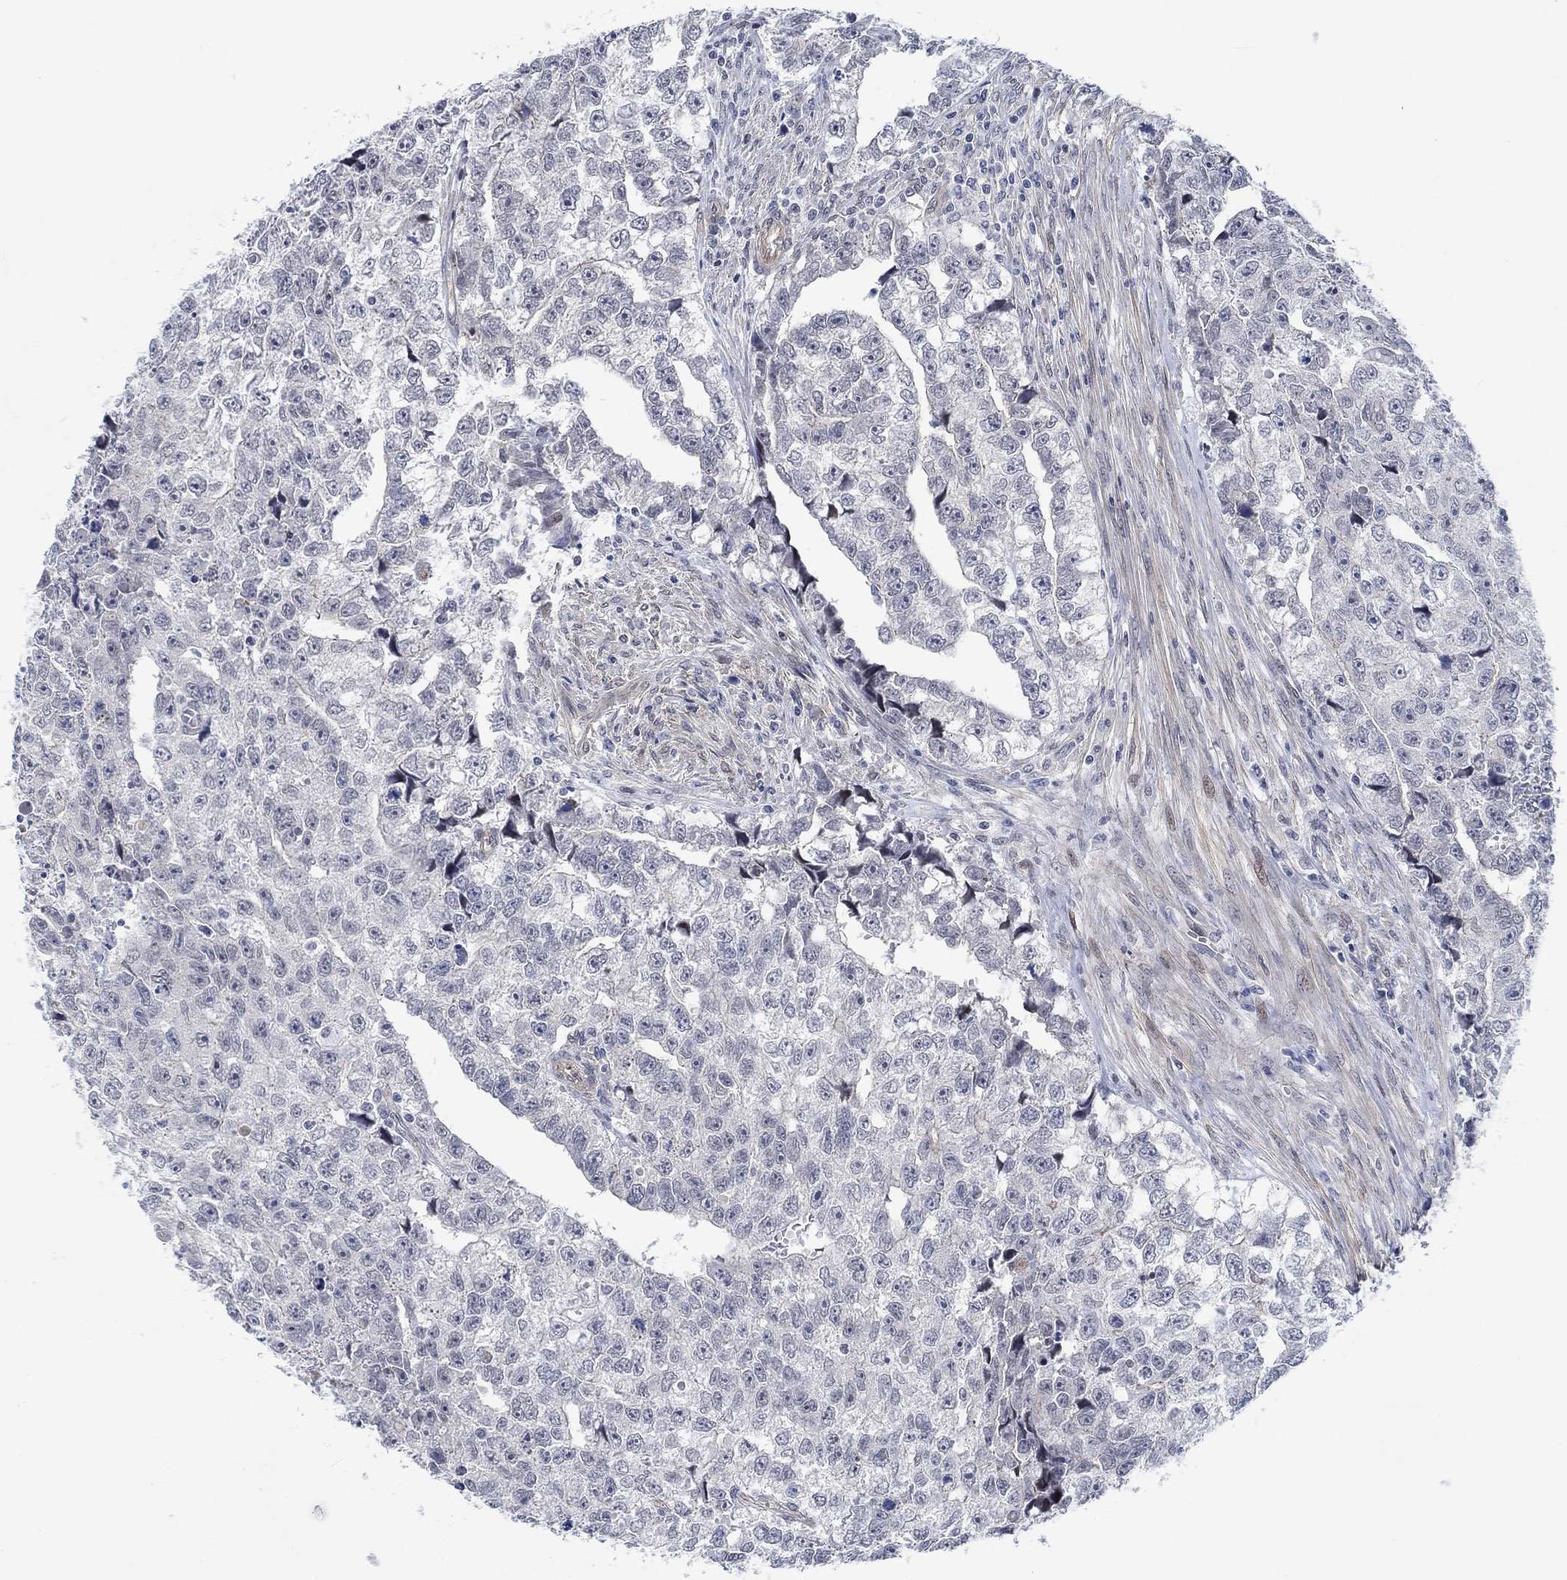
{"staining": {"intensity": "negative", "quantity": "none", "location": "none"}, "tissue": "testis cancer", "cell_type": "Tumor cells", "image_type": "cancer", "snomed": [{"axis": "morphology", "description": "Carcinoma, Embryonal, NOS"}, {"axis": "morphology", "description": "Teratoma, malignant, NOS"}, {"axis": "topography", "description": "Testis"}], "caption": "Human embryonal carcinoma (testis) stained for a protein using IHC exhibits no positivity in tumor cells.", "gene": "KCNH8", "patient": {"sex": "male", "age": 44}}